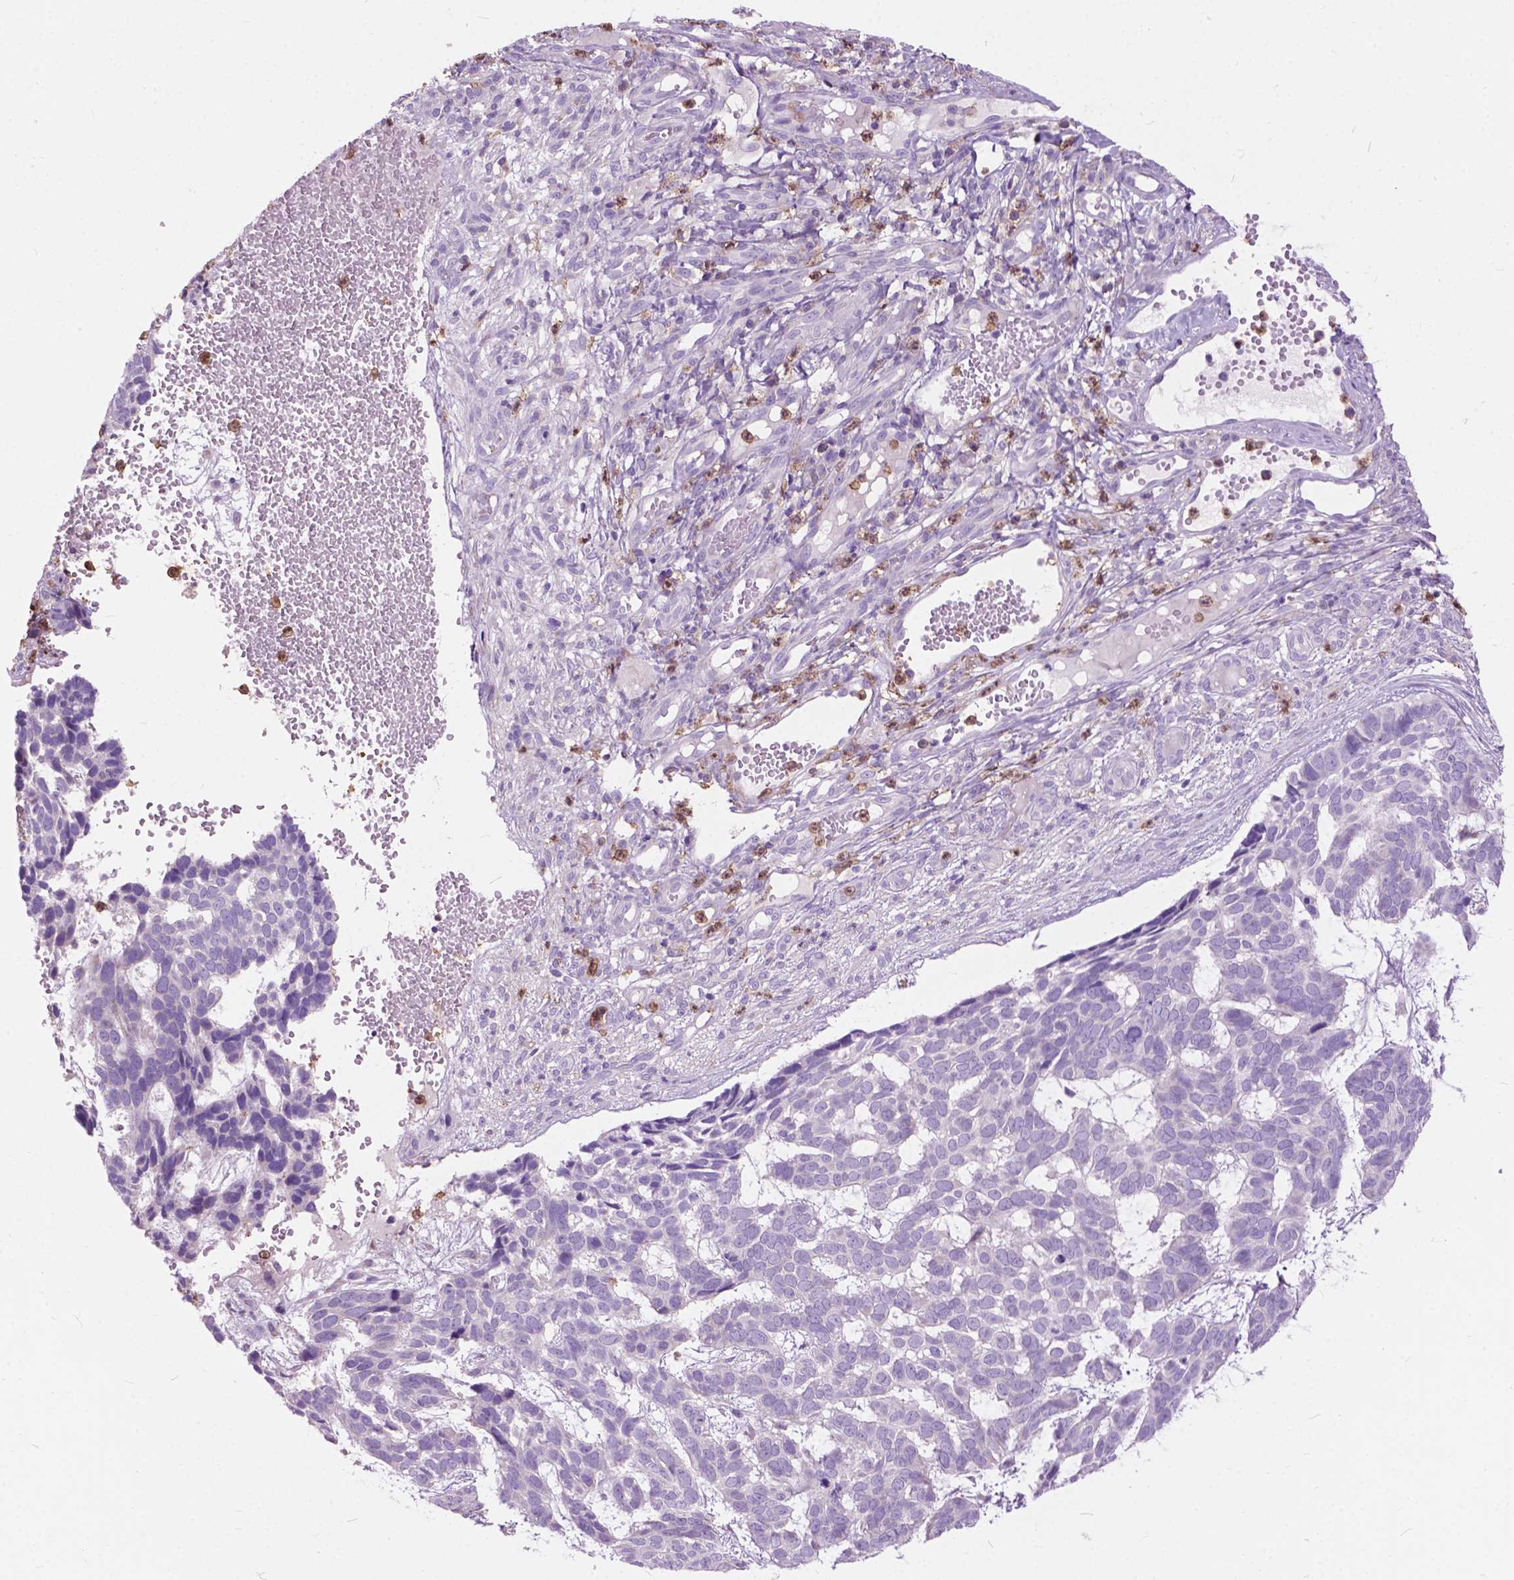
{"staining": {"intensity": "negative", "quantity": "none", "location": "none"}, "tissue": "skin cancer", "cell_type": "Tumor cells", "image_type": "cancer", "snomed": [{"axis": "morphology", "description": "Basal cell carcinoma"}, {"axis": "topography", "description": "Skin"}], "caption": "High magnification brightfield microscopy of skin cancer (basal cell carcinoma) stained with DAB (brown) and counterstained with hematoxylin (blue): tumor cells show no significant positivity. (Brightfield microscopy of DAB IHC at high magnification).", "gene": "PRR35", "patient": {"sex": "male", "age": 78}}